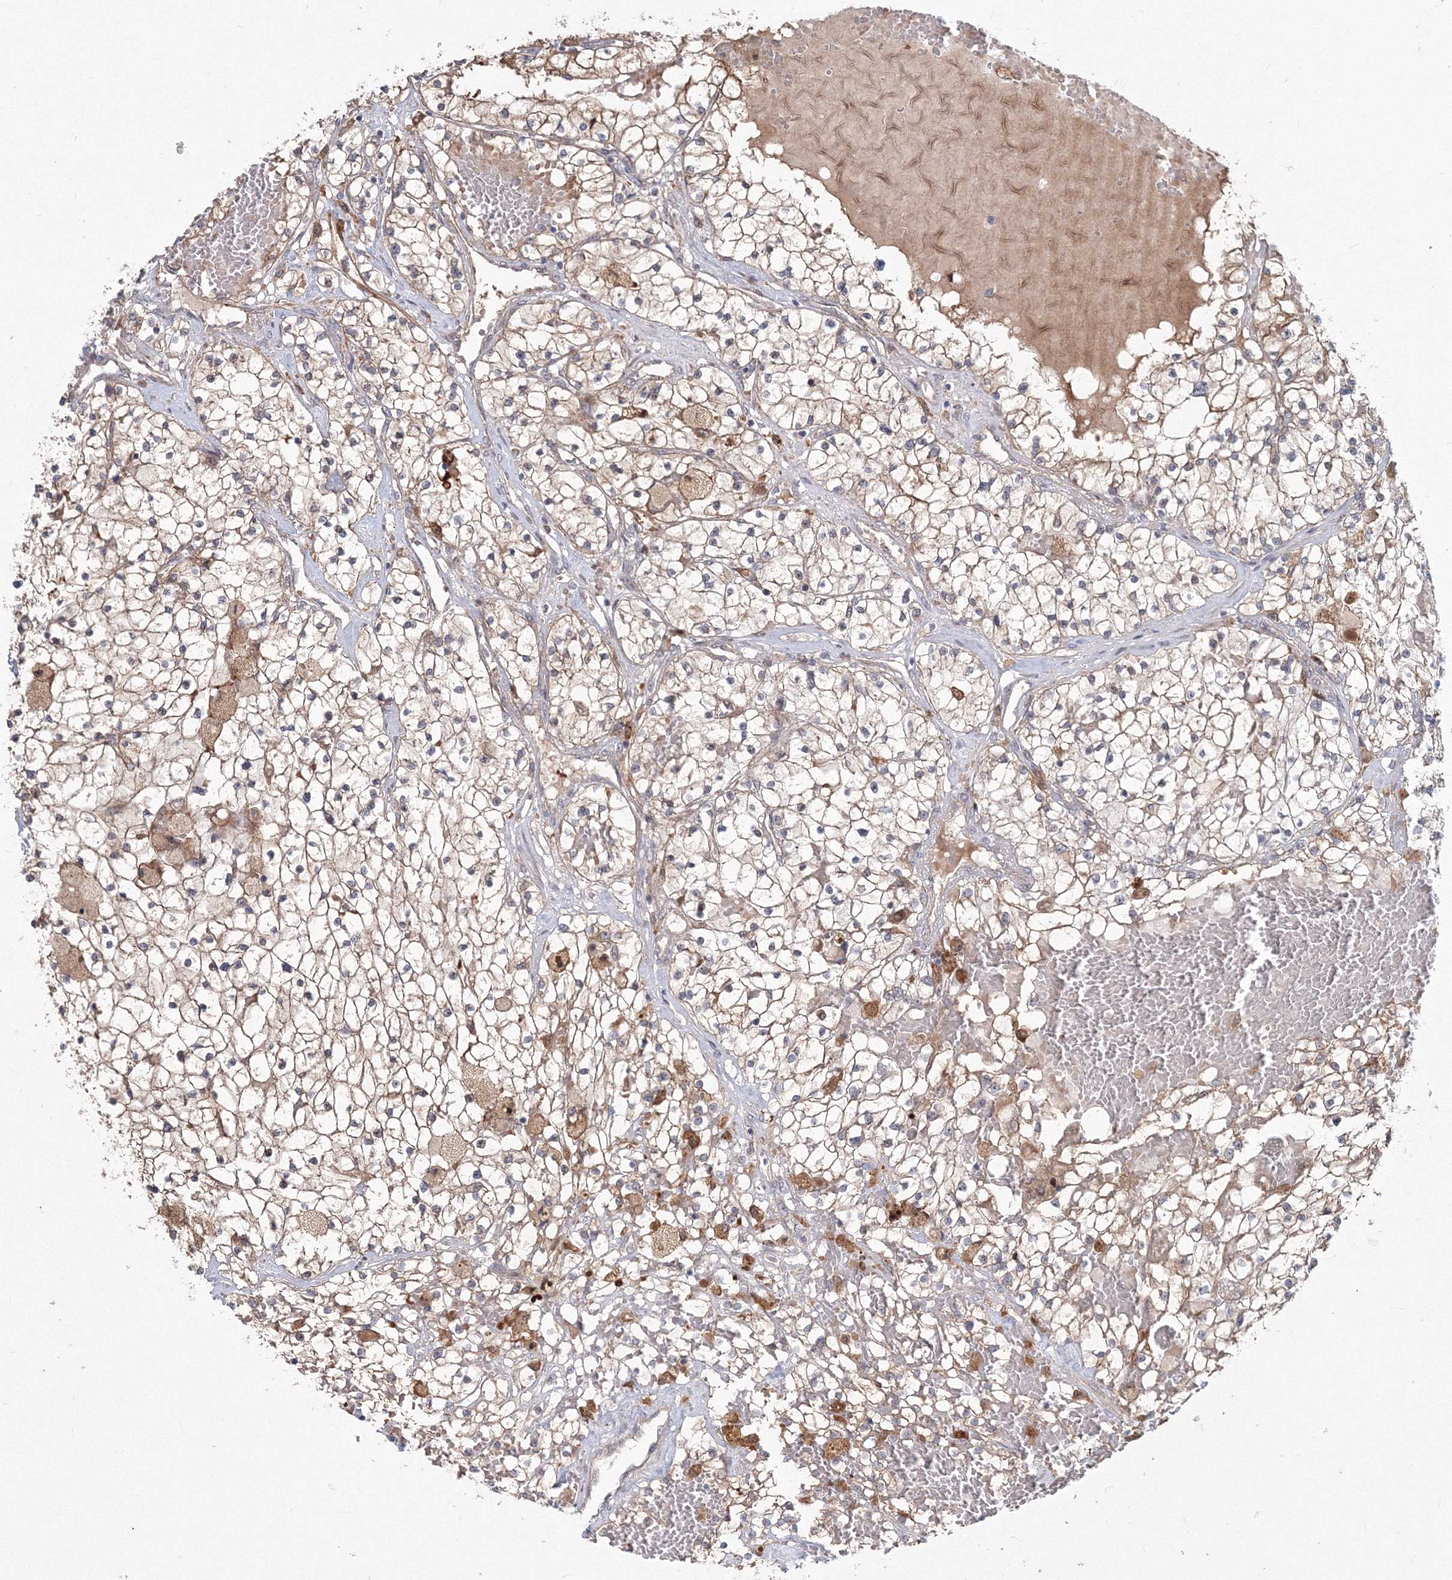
{"staining": {"intensity": "moderate", "quantity": ">75%", "location": "cytoplasmic/membranous"}, "tissue": "renal cancer", "cell_type": "Tumor cells", "image_type": "cancer", "snomed": [{"axis": "morphology", "description": "Normal tissue, NOS"}, {"axis": "morphology", "description": "Adenocarcinoma, NOS"}, {"axis": "topography", "description": "Kidney"}], "caption": "Tumor cells show medium levels of moderate cytoplasmic/membranous staining in about >75% of cells in human adenocarcinoma (renal).", "gene": "MKRN2", "patient": {"sex": "male", "age": 68}}